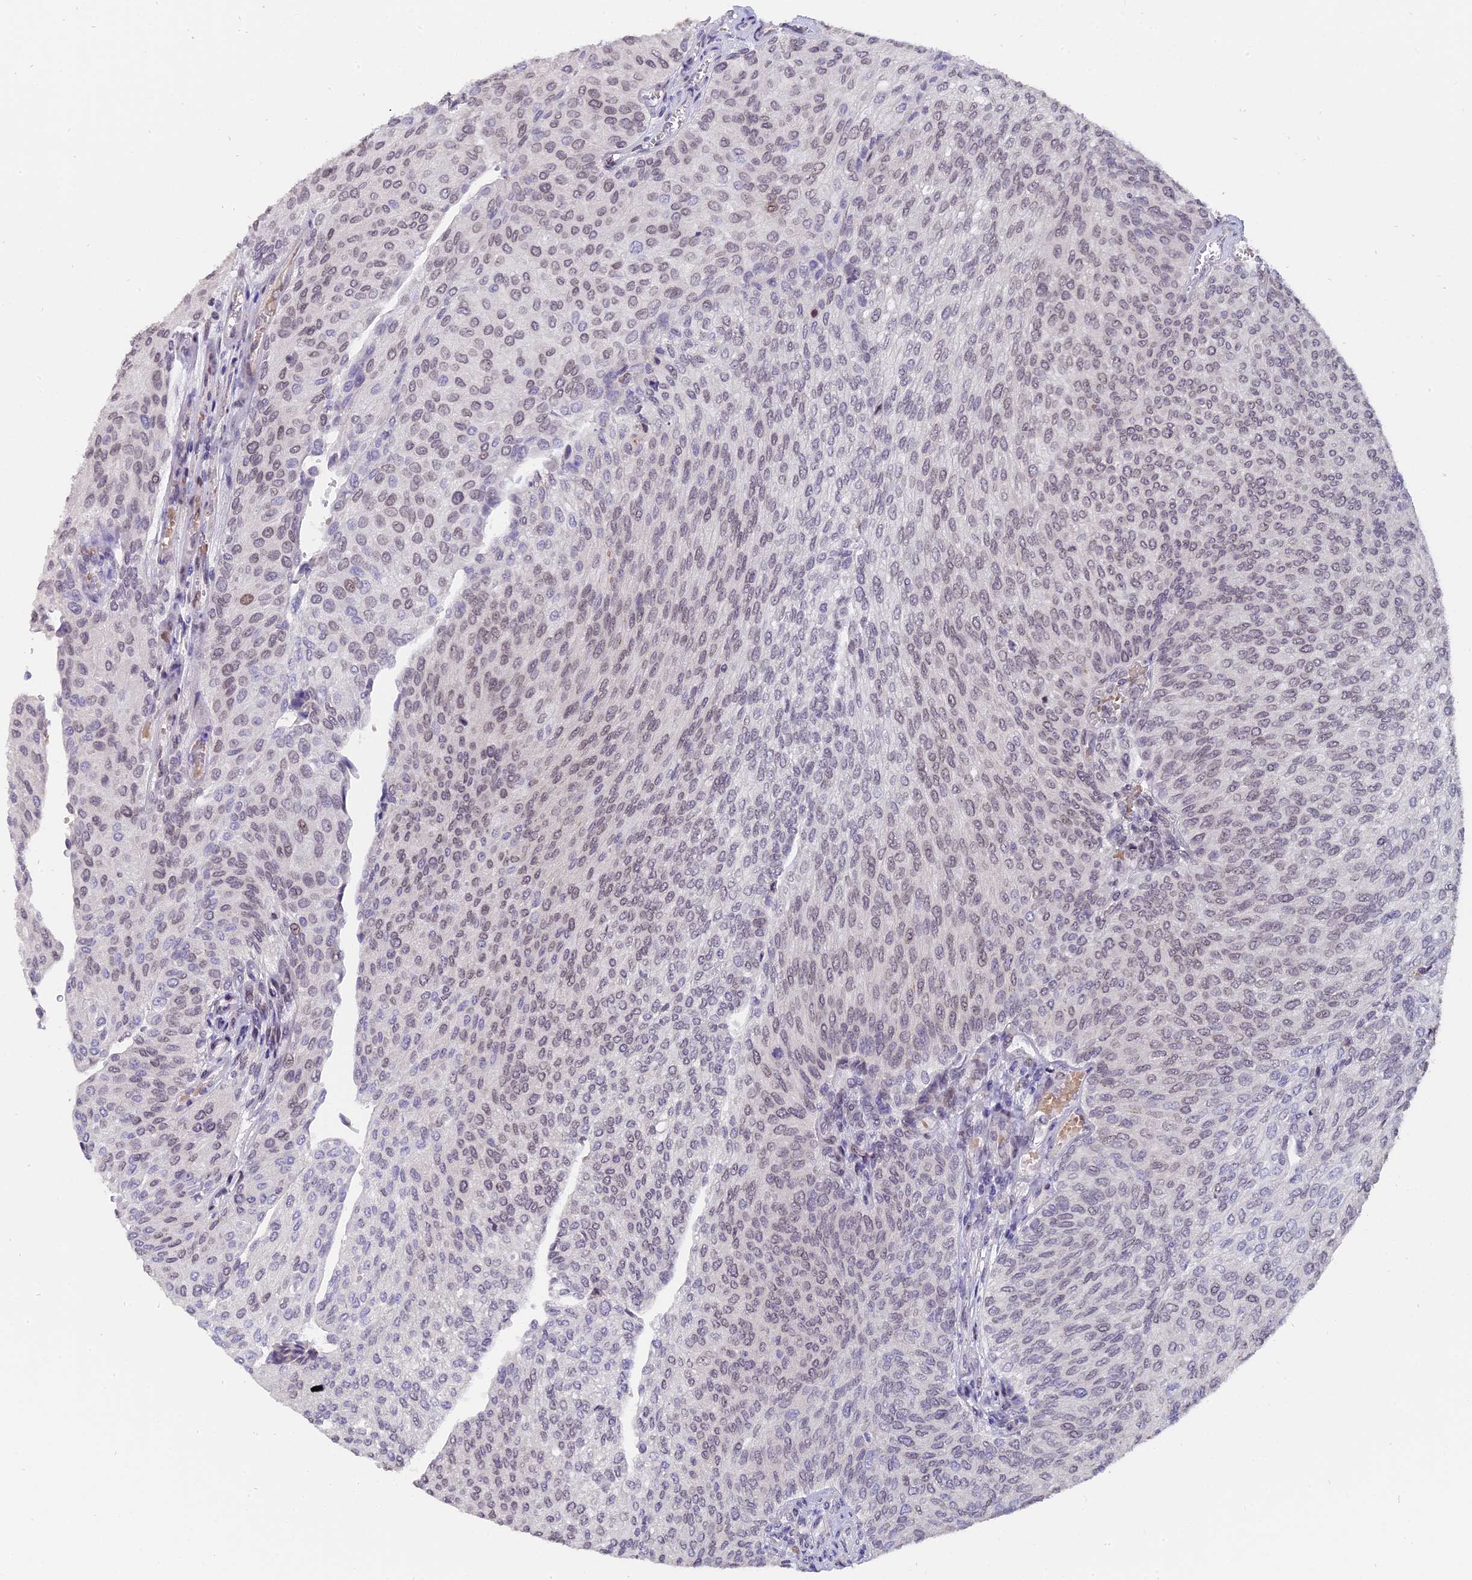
{"staining": {"intensity": "weak", "quantity": "<25%", "location": "nuclear"}, "tissue": "urothelial cancer", "cell_type": "Tumor cells", "image_type": "cancer", "snomed": [{"axis": "morphology", "description": "Urothelial carcinoma, High grade"}, {"axis": "topography", "description": "Urinary bladder"}], "caption": "This is an IHC image of urothelial cancer. There is no staining in tumor cells.", "gene": "PYGO1", "patient": {"sex": "female", "age": 79}}